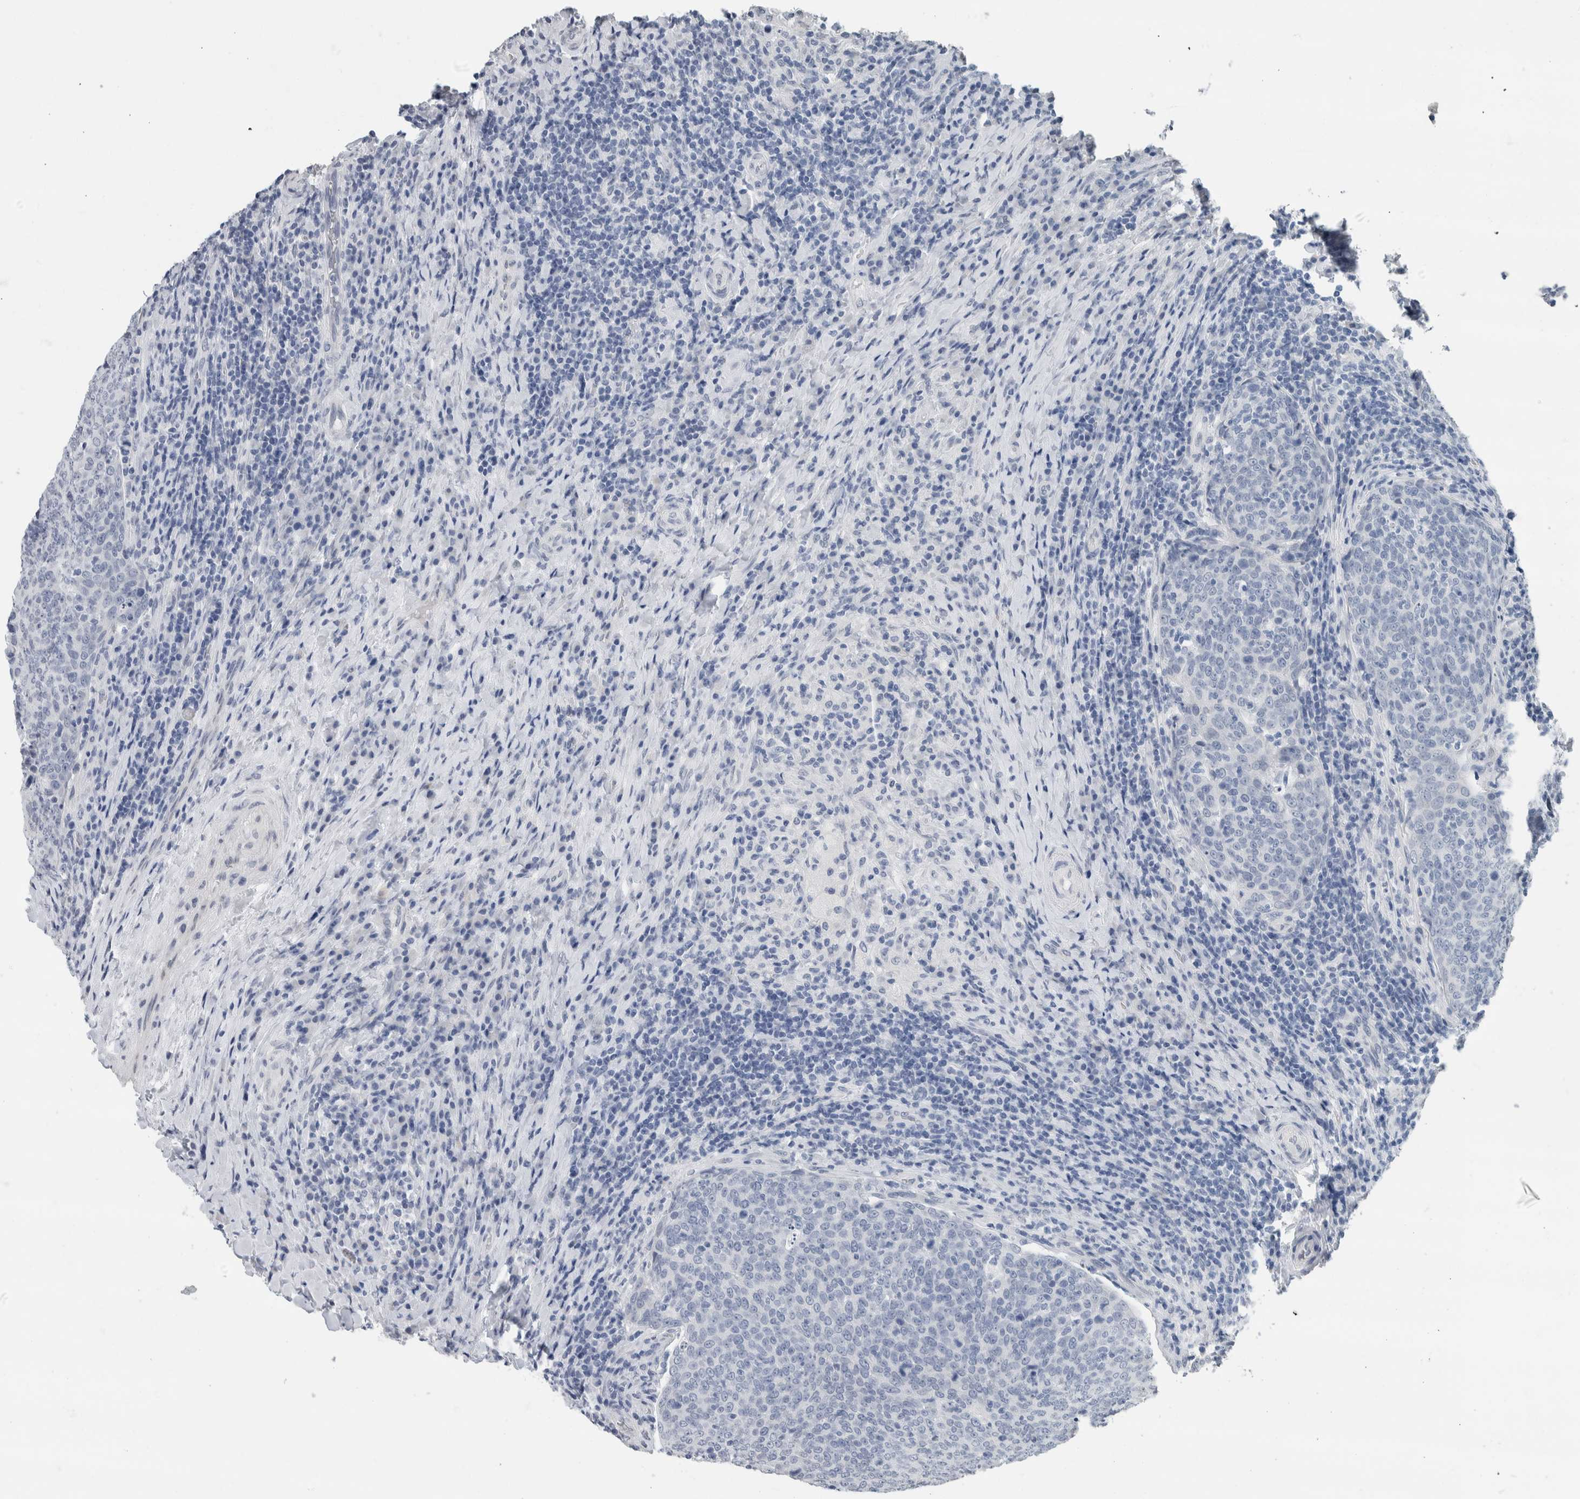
{"staining": {"intensity": "negative", "quantity": "none", "location": "none"}, "tissue": "head and neck cancer", "cell_type": "Tumor cells", "image_type": "cancer", "snomed": [{"axis": "morphology", "description": "Squamous cell carcinoma, NOS"}, {"axis": "morphology", "description": "Squamous cell carcinoma, metastatic, NOS"}, {"axis": "topography", "description": "Lymph node"}, {"axis": "topography", "description": "Head-Neck"}], "caption": "Image shows no protein staining in tumor cells of metastatic squamous cell carcinoma (head and neck) tissue.", "gene": "NEFM", "patient": {"sex": "male", "age": 62}}